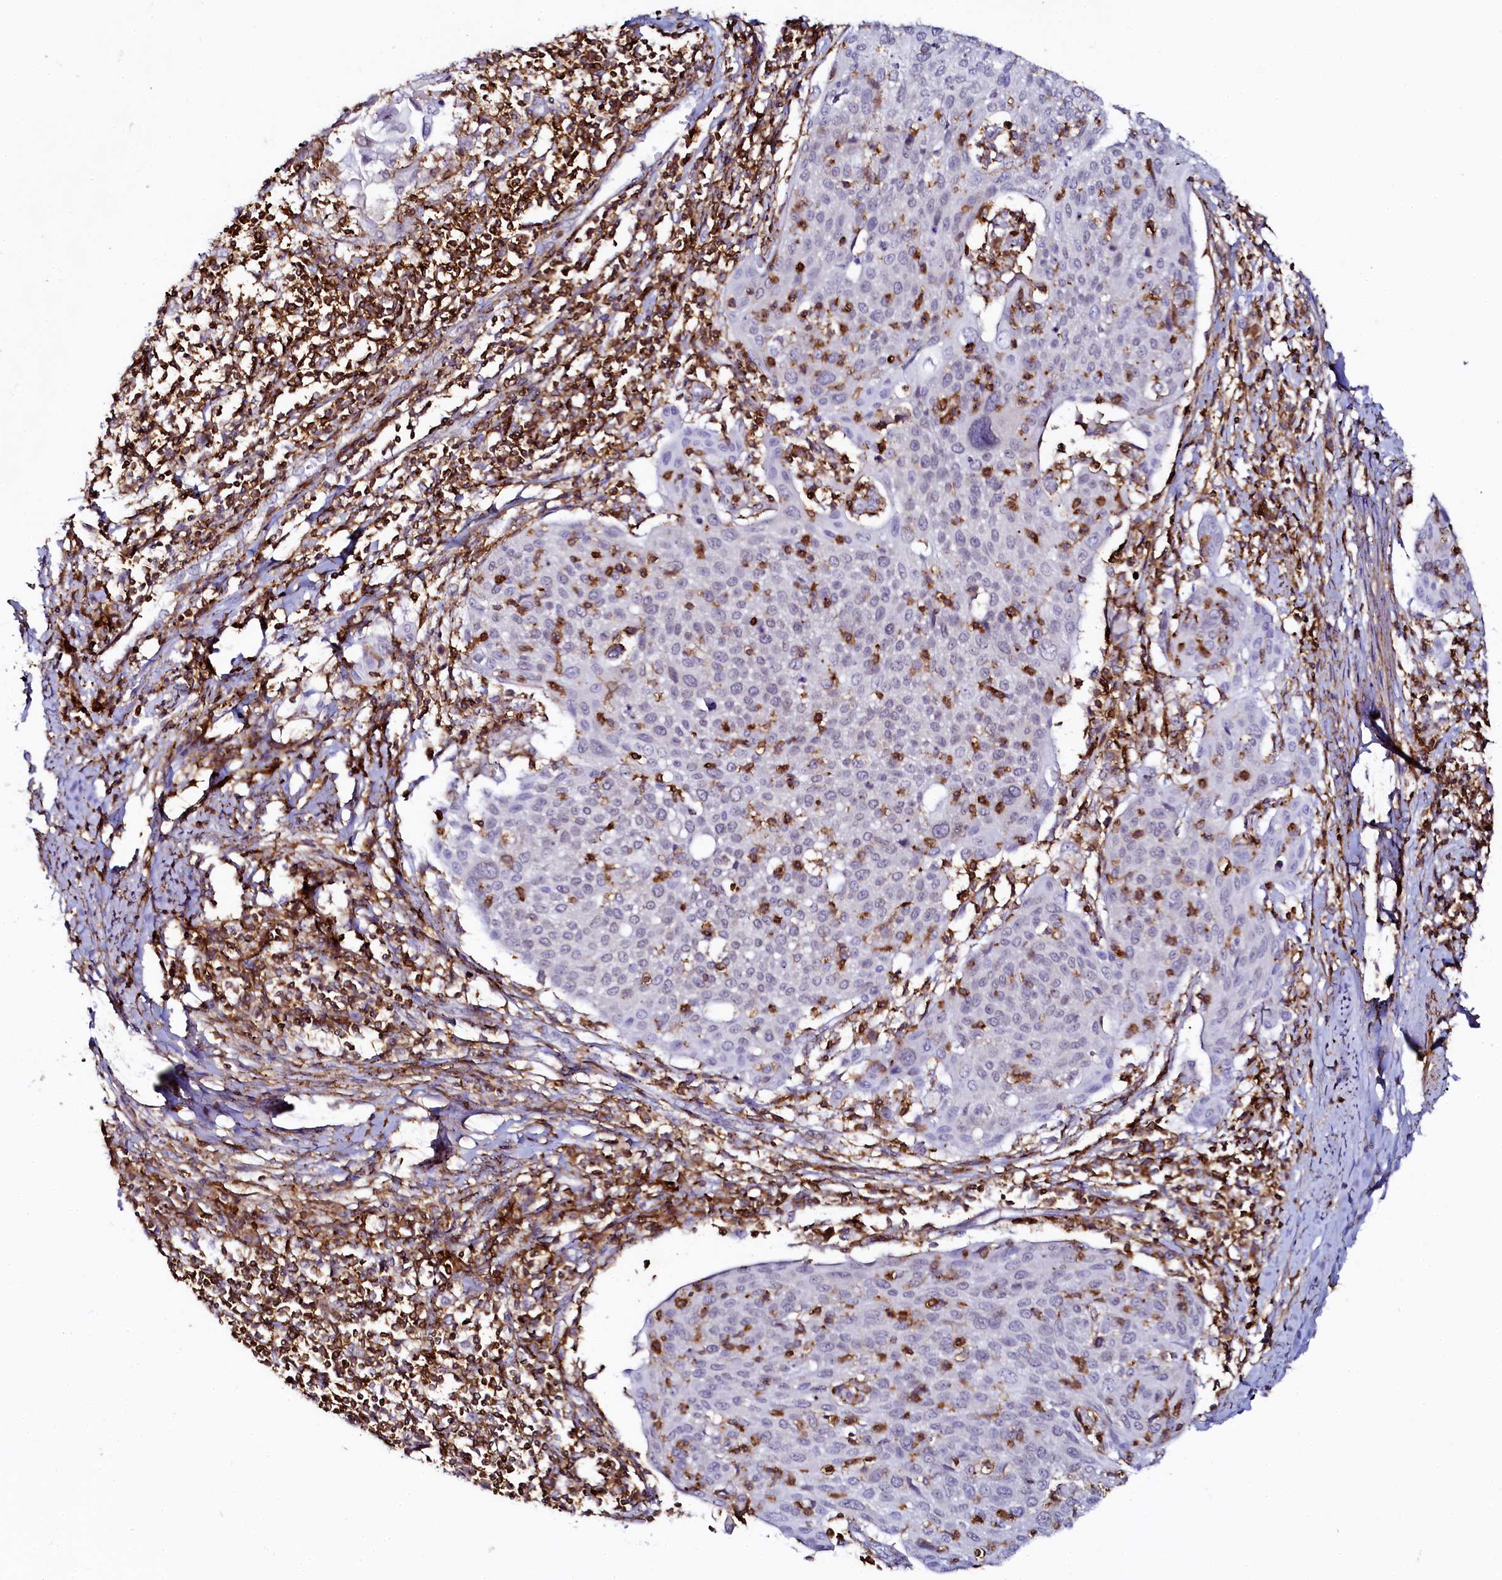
{"staining": {"intensity": "negative", "quantity": "none", "location": "none"}, "tissue": "cervical cancer", "cell_type": "Tumor cells", "image_type": "cancer", "snomed": [{"axis": "morphology", "description": "Squamous cell carcinoma, NOS"}, {"axis": "topography", "description": "Cervix"}], "caption": "An immunohistochemistry (IHC) histopathology image of cervical cancer is shown. There is no staining in tumor cells of cervical cancer.", "gene": "AAAS", "patient": {"sex": "female", "age": 67}}